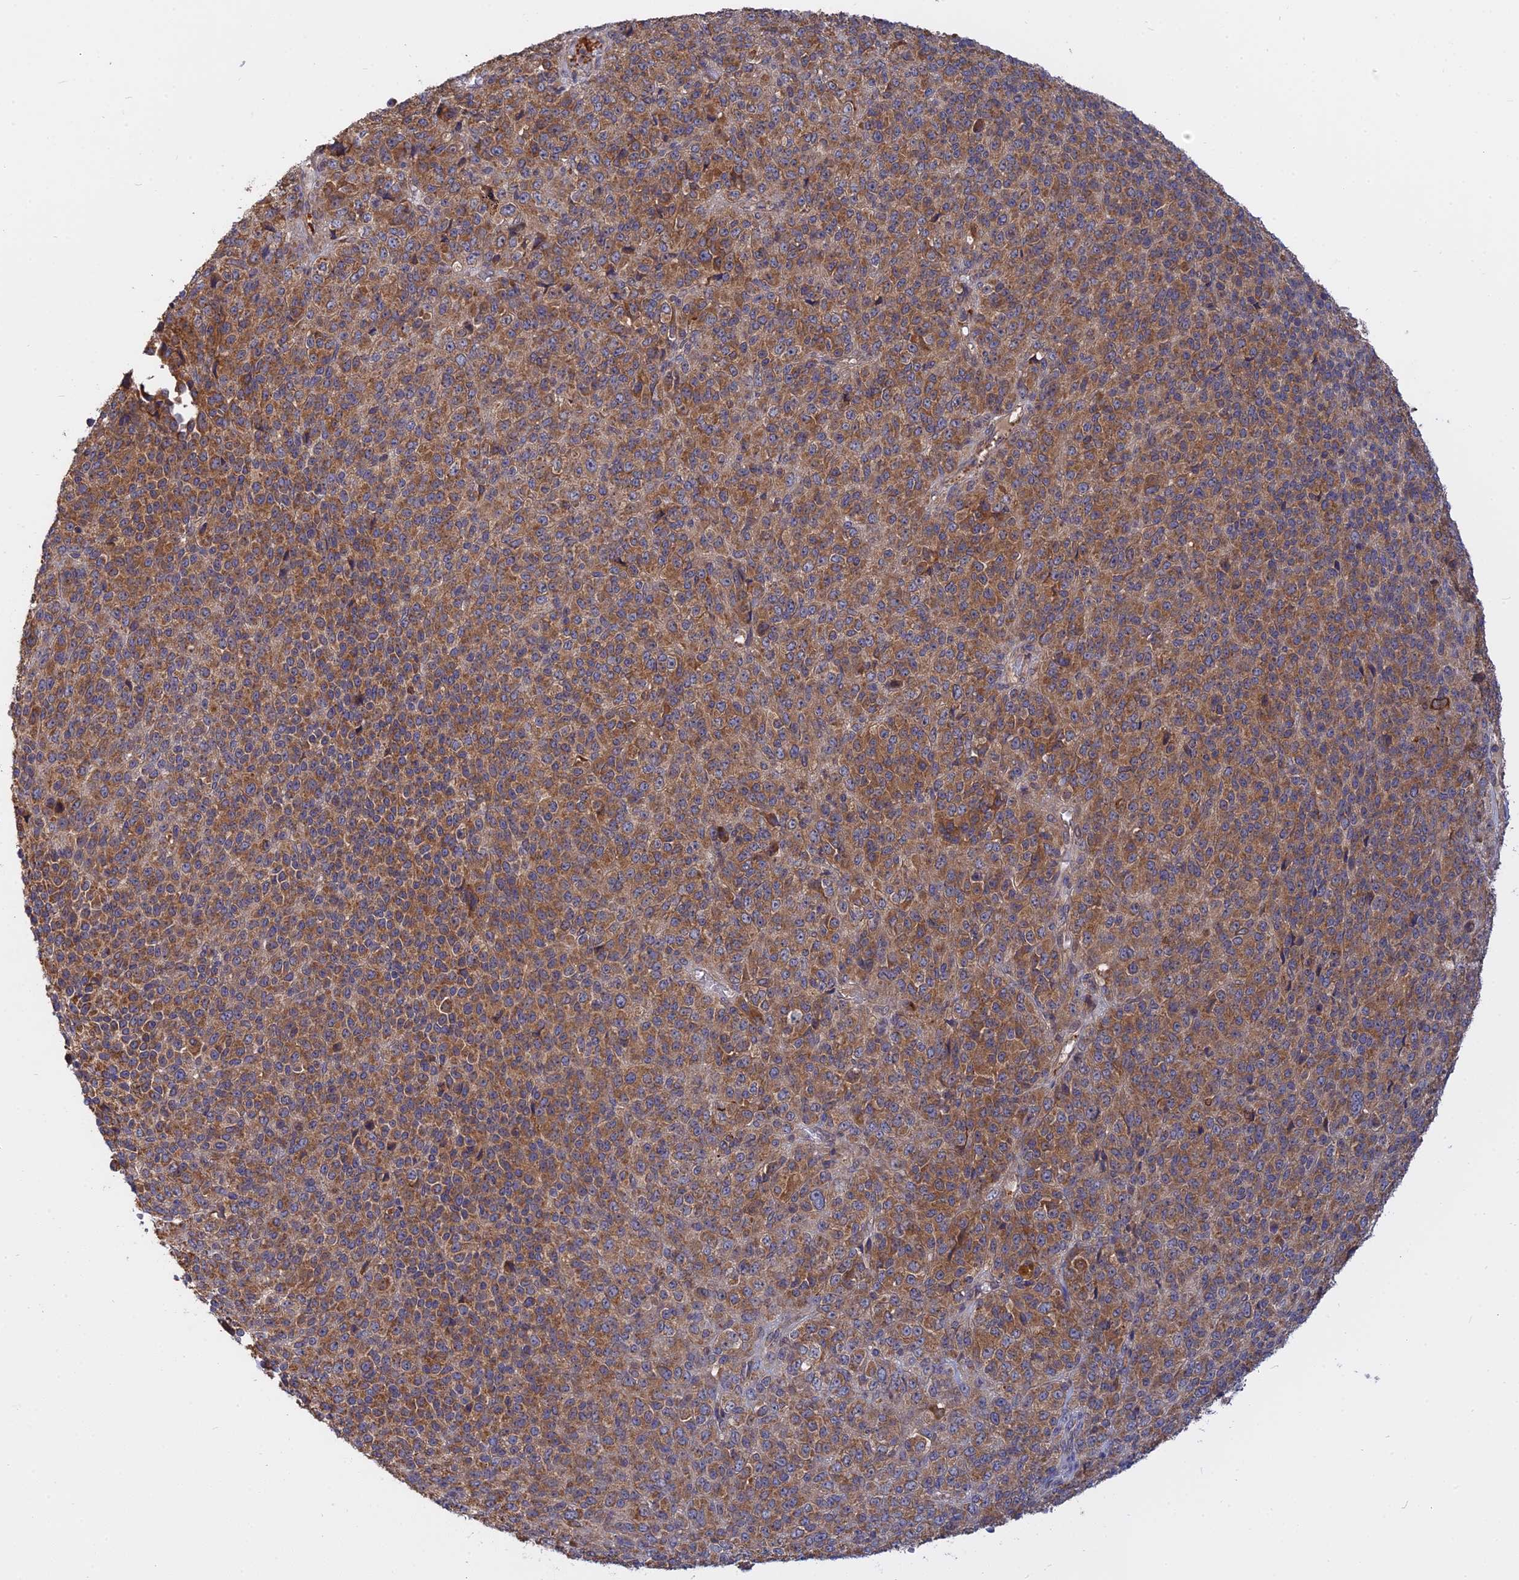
{"staining": {"intensity": "moderate", "quantity": ">75%", "location": "cytoplasmic/membranous"}, "tissue": "melanoma", "cell_type": "Tumor cells", "image_type": "cancer", "snomed": [{"axis": "morphology", "description": "Malignant melanoma, Metastatic site"}, {"axis": "topography", "description": "Brain"}], "caption": "There is medium levels of moderate cytoplasmic/membranous staining in tumor cells of melanoma, as demonstrated by immunohistochemical staining (brown color).", "gene": "IL21R", "patient": {"sex": "female", "age": 56}}